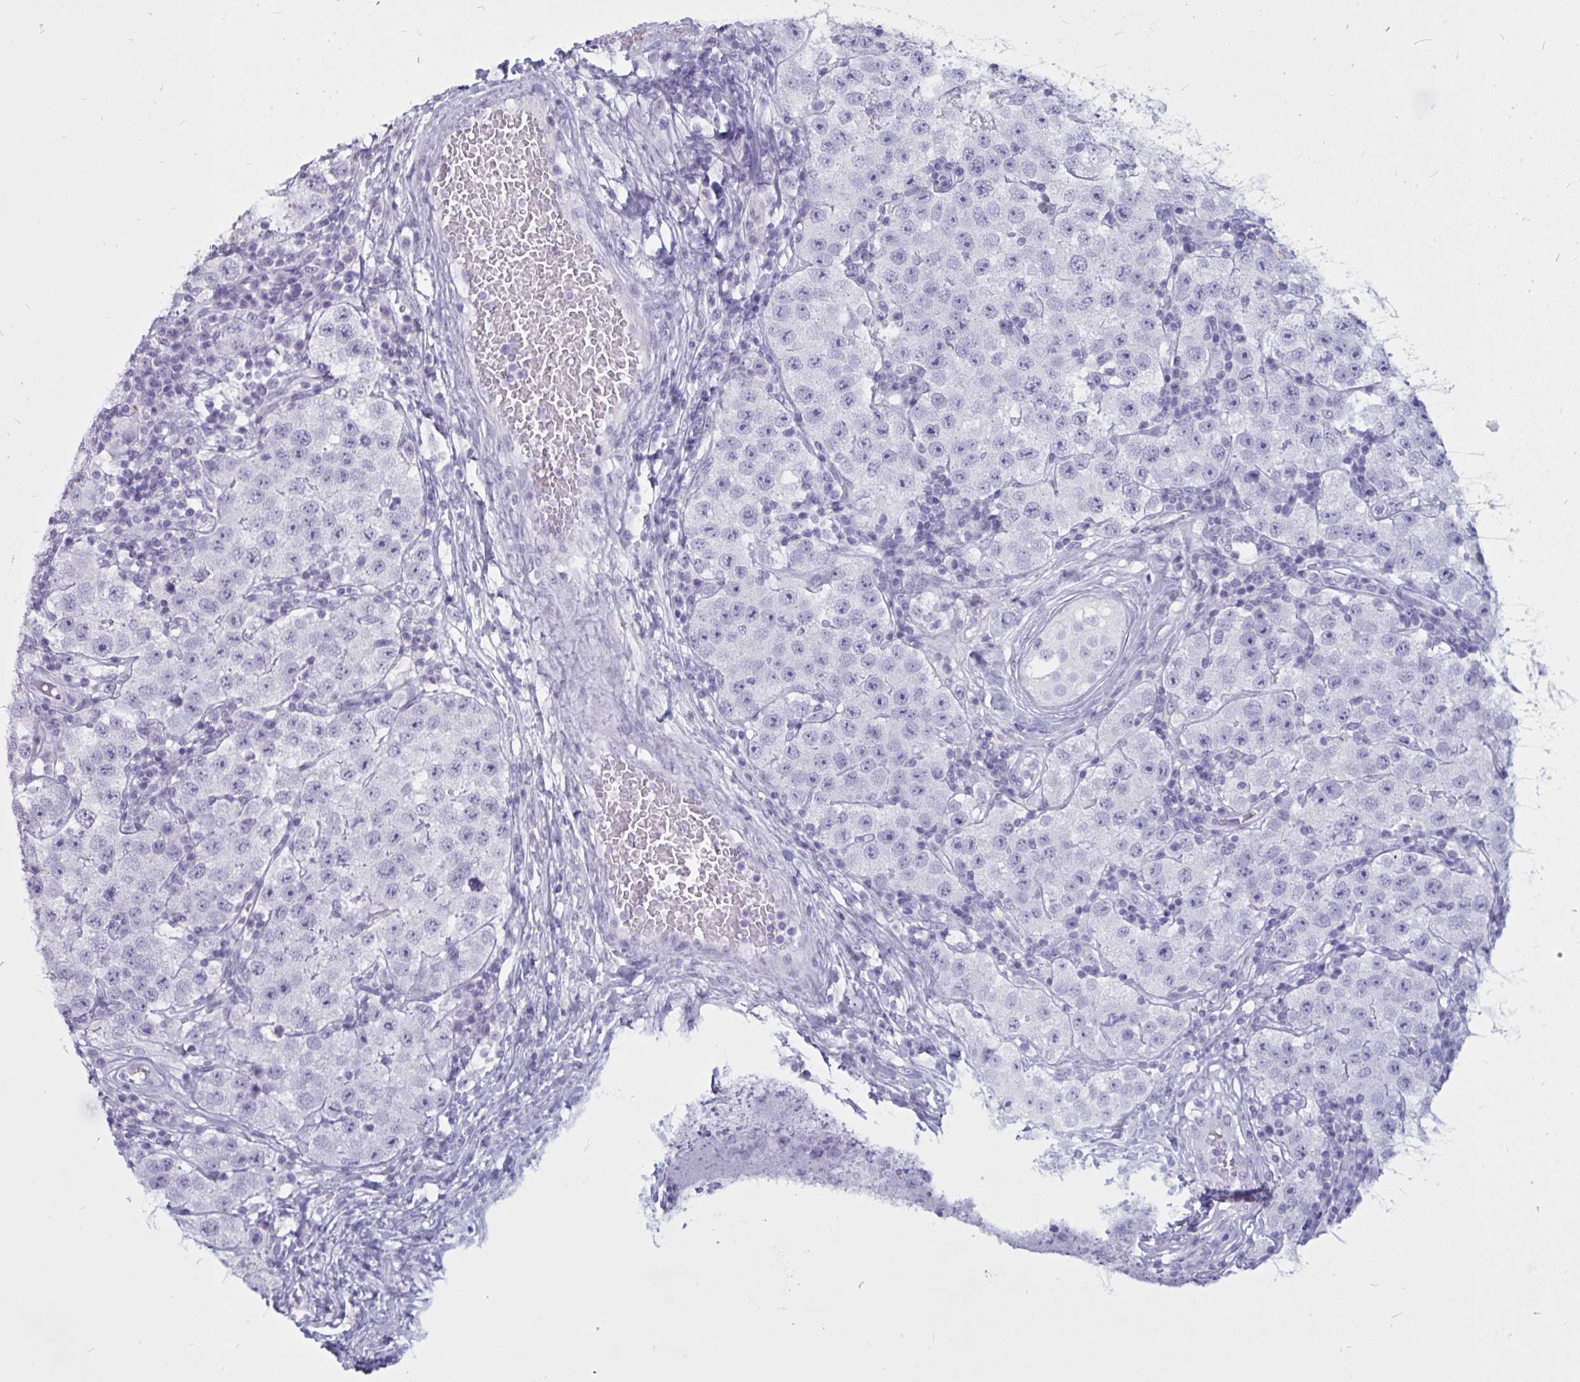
{"staining": {"intensity": "negative", "quantity": "none", "location": "none"}, "tissue": "testis cancer", "cell_type": "Tumor cells", "image_type": "cancer", "snomed": [{"axis": "morphology", "description": "Seminoma, NOS"}, {"axis": "topography", "description": "Testis"}], "caption": "This photomicrograph is of testis seminoma stained with IHC to label a protein in brown with the nuclei are counter-stained blue. There is no expression in tumor cells.", "gene": "BBS10", "patient": {"sex": "male", "age": 34}}